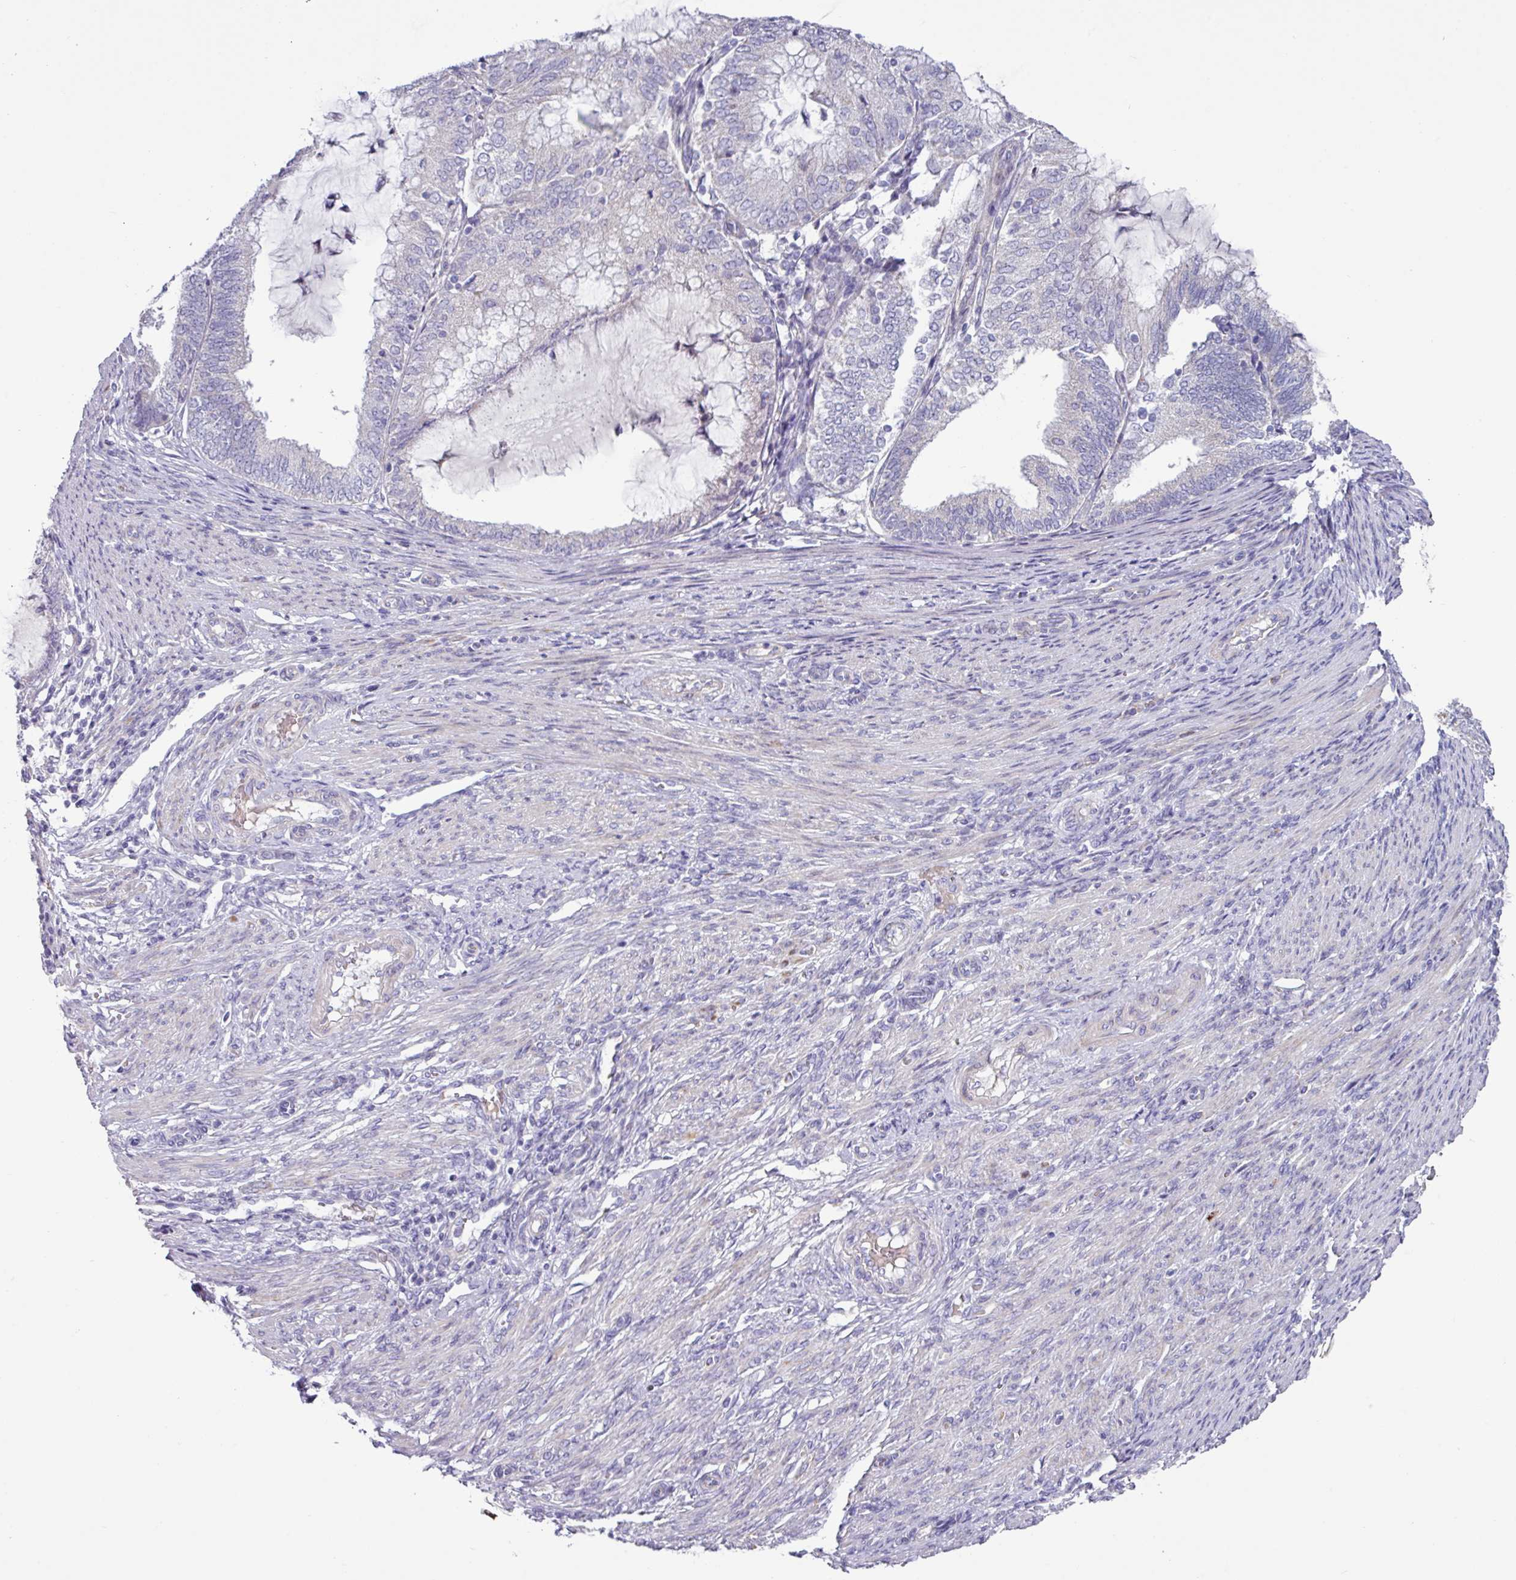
{"staining": {"intensity": "negative", "quantity": "none", "location": "none"}, "tissue": "endometrial cancer", "cell_type": "Tumor cells", "image_type": "cancer", "snomed": [{"axis": "morphology", "description": "Adenocarcinoma, NOS"}, {"axis": "topography", "description": "Endometrium"}], "caption": "Endometrial cancer stained for a protein using immunohistochemistry displays no positivity tumor cells.", "gene": "RGS16", "patient": {"sex": "female", "age": 81}}